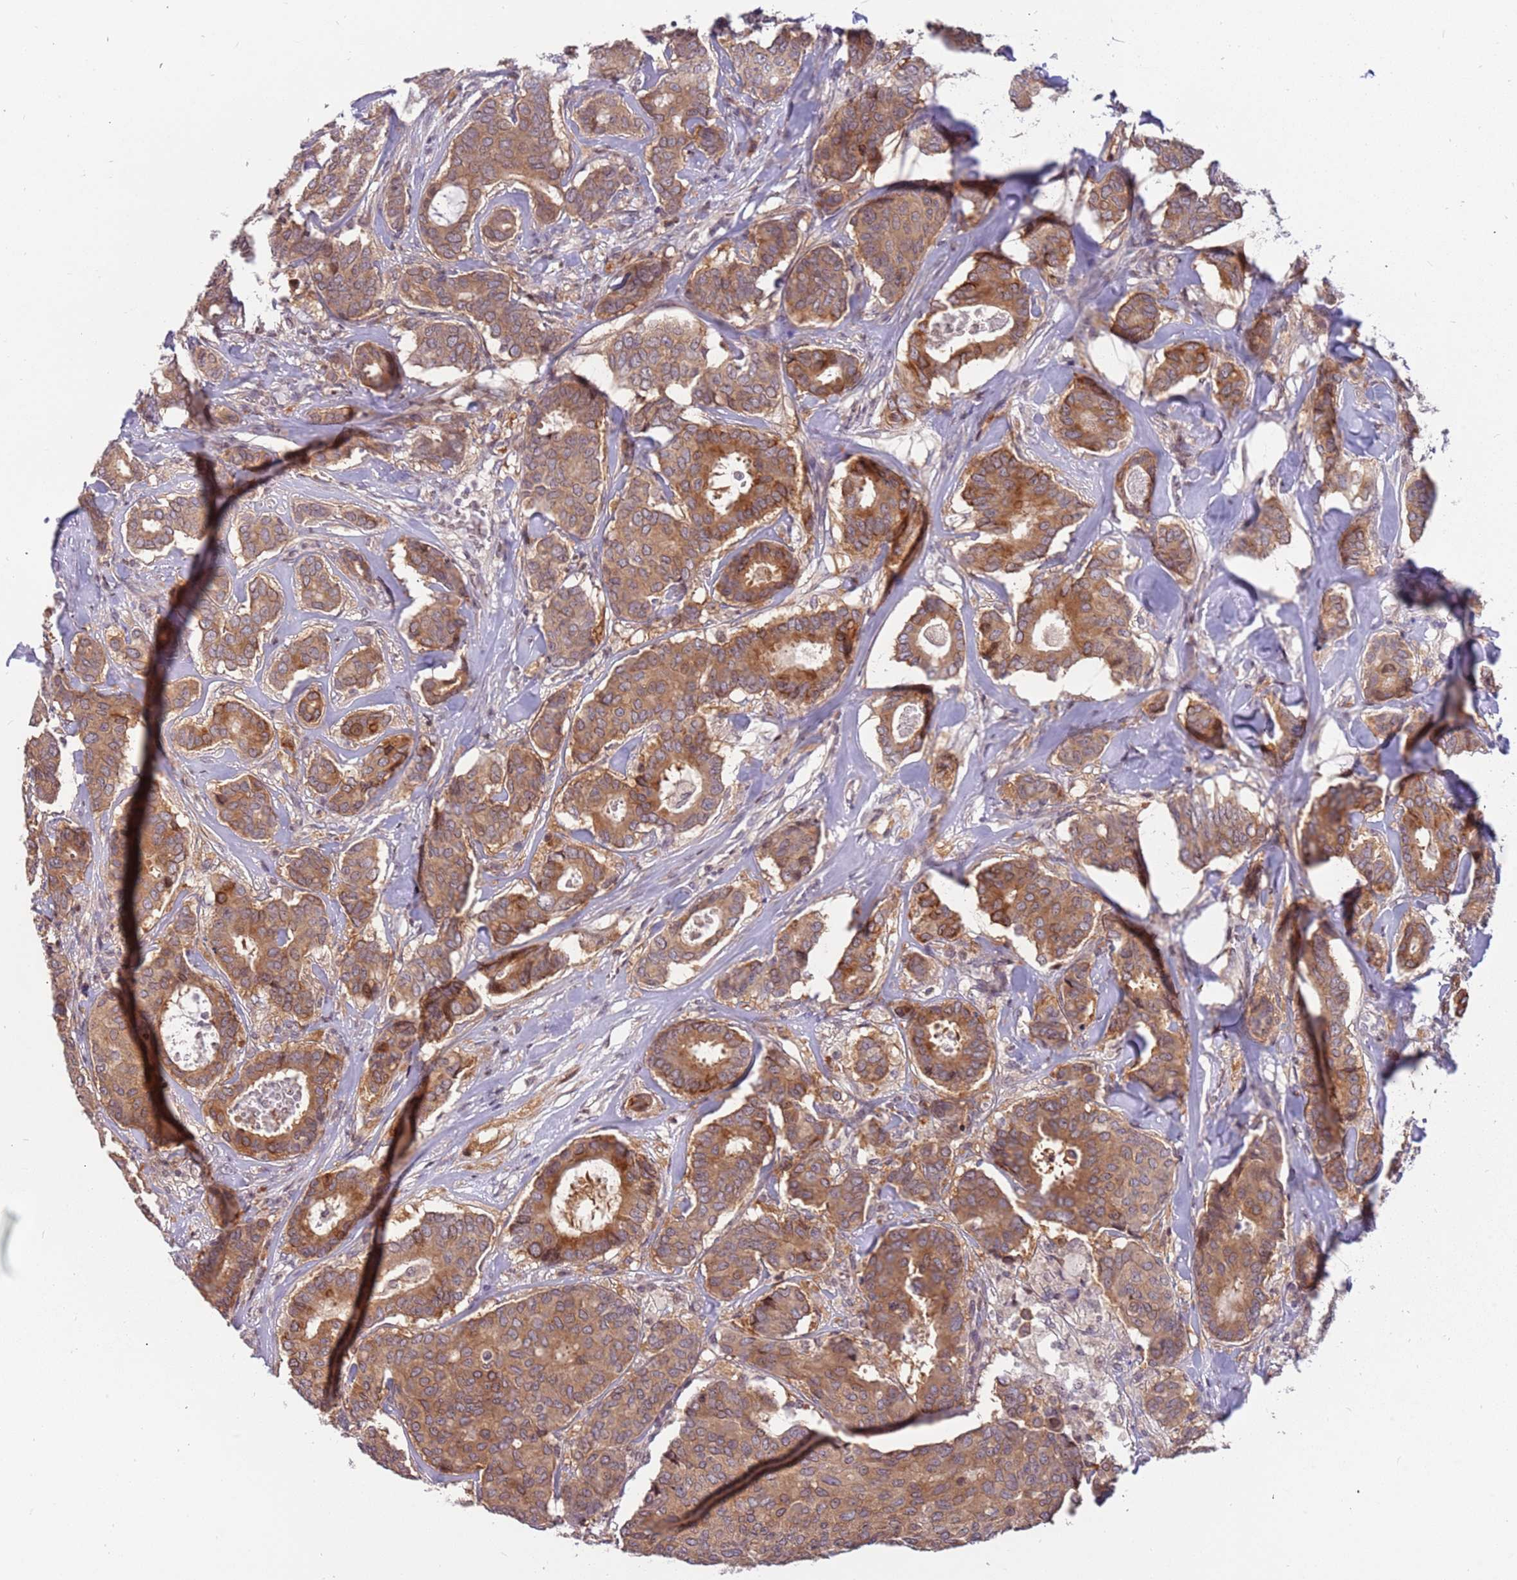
{"staining": {"intensity": "moderate", "quantity": ">75%", "location": "cytoplasmic/membranous"}, "tissue": "breast cancer", "cell_type": "Tumor cells", "image_type": "cancer", "snomed": [{"axis": "morphology", "description": "Duct carcinoma"}, {"axis": "topography", "description": "Breast"}], "caption": "Immunohistochemical staining of human invasive ductal carcinoma (breast) exhibits medium levels of moderate cytoplasmic/membranous protein staining in approximately >75% of tumor cells.", "gene": "ARHGEF5", "patient": {"sex": "female", "age": 75}}